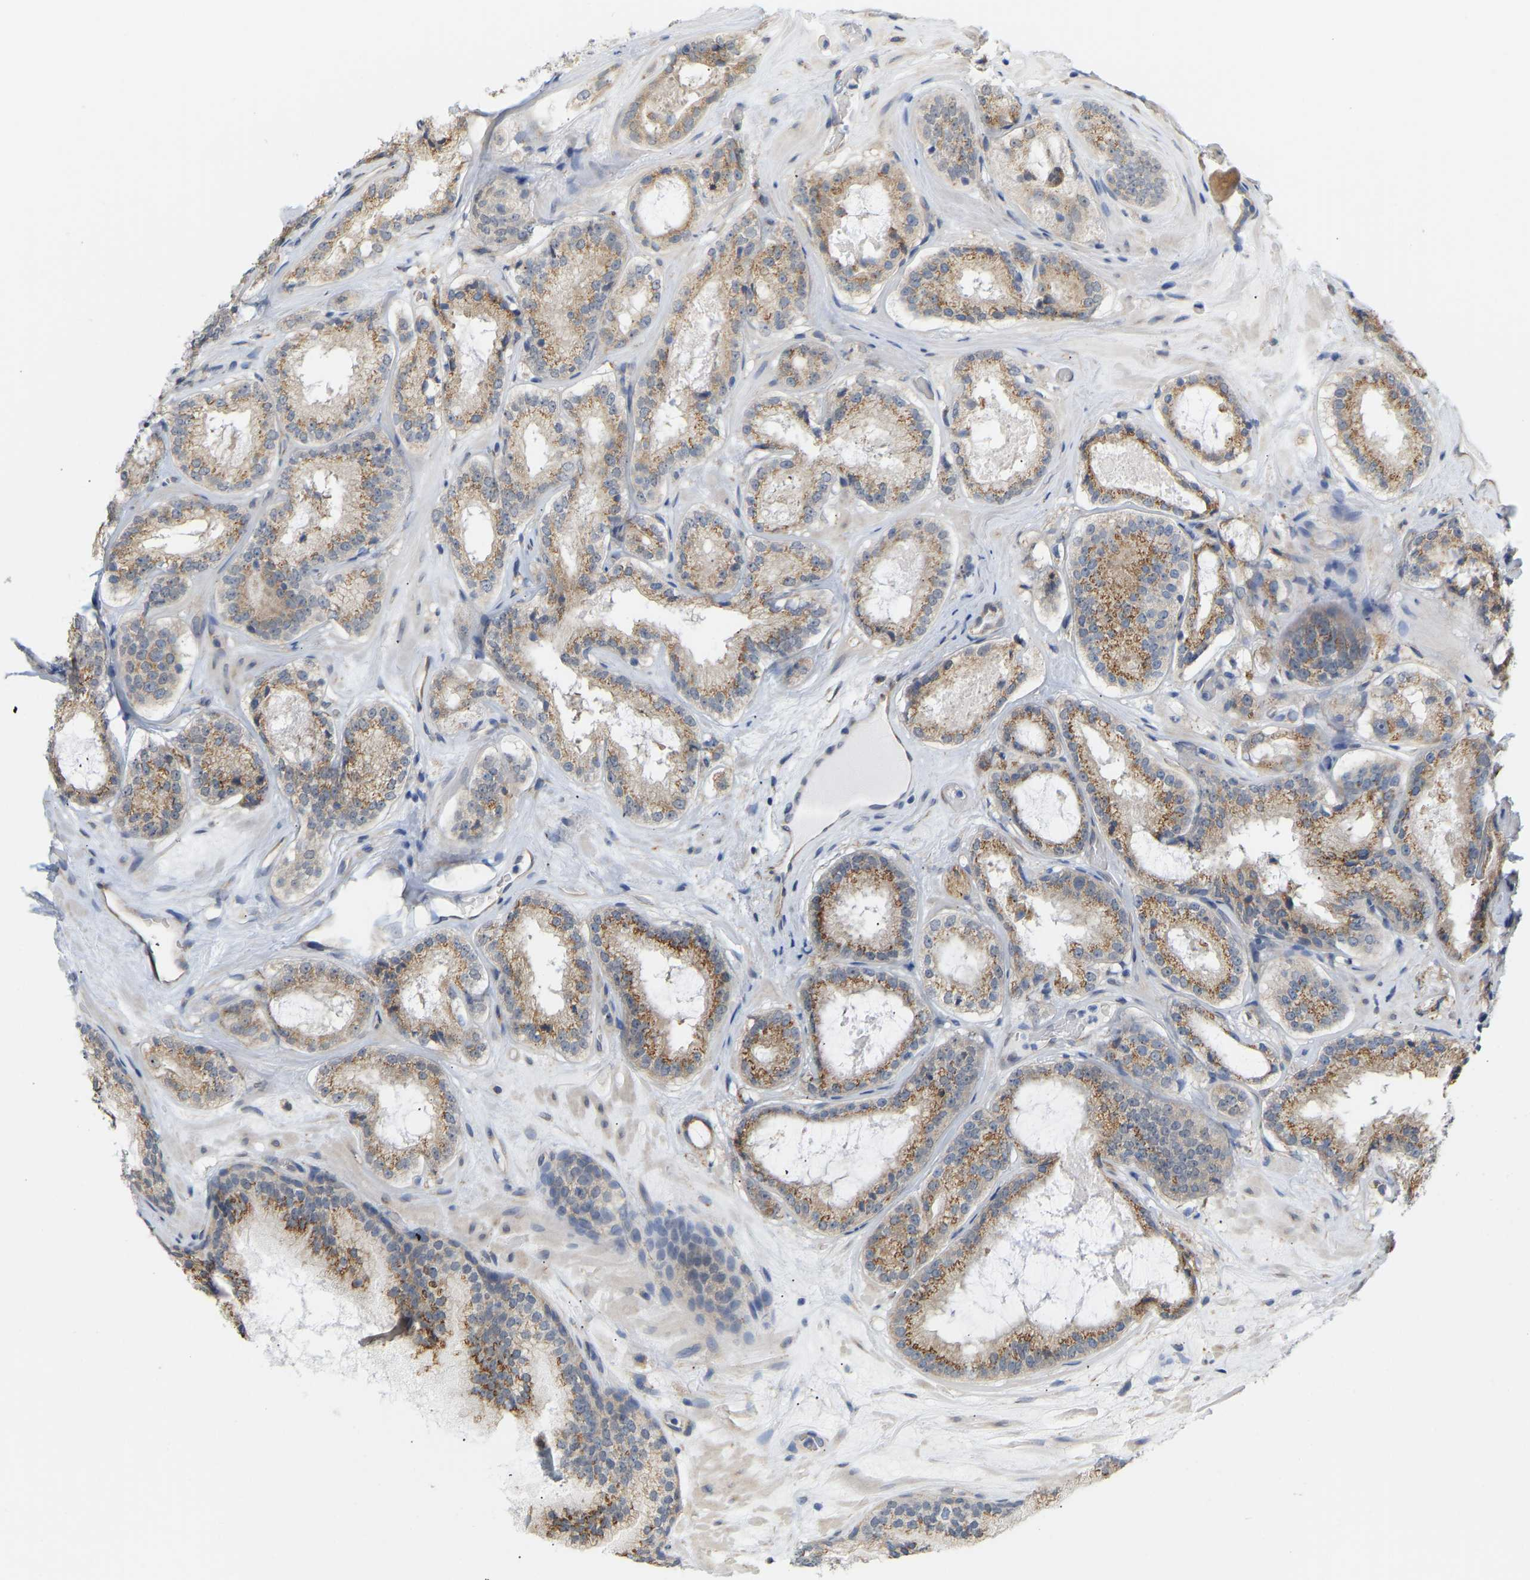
{"staining": {"intensity": "moderate", "quantity": ">75%", "location": "cytoplasmic/membranous"}, "tissue": "prostate cancer", "cell_type": "Tumor cells", "image_type": "cancer", "snomed": [{"axis": "morphology", "description": "Adenocarcinoma, High grade"}, {"axis": "topography", "description": "Prostate"}], "caption": "A brown stain shows moderate cytoplasmic/membranous positivity of a protein in human prostate cancer tumor cells.", "gene": "BEND3", "patient": {"sex": "male", "age": 65}}